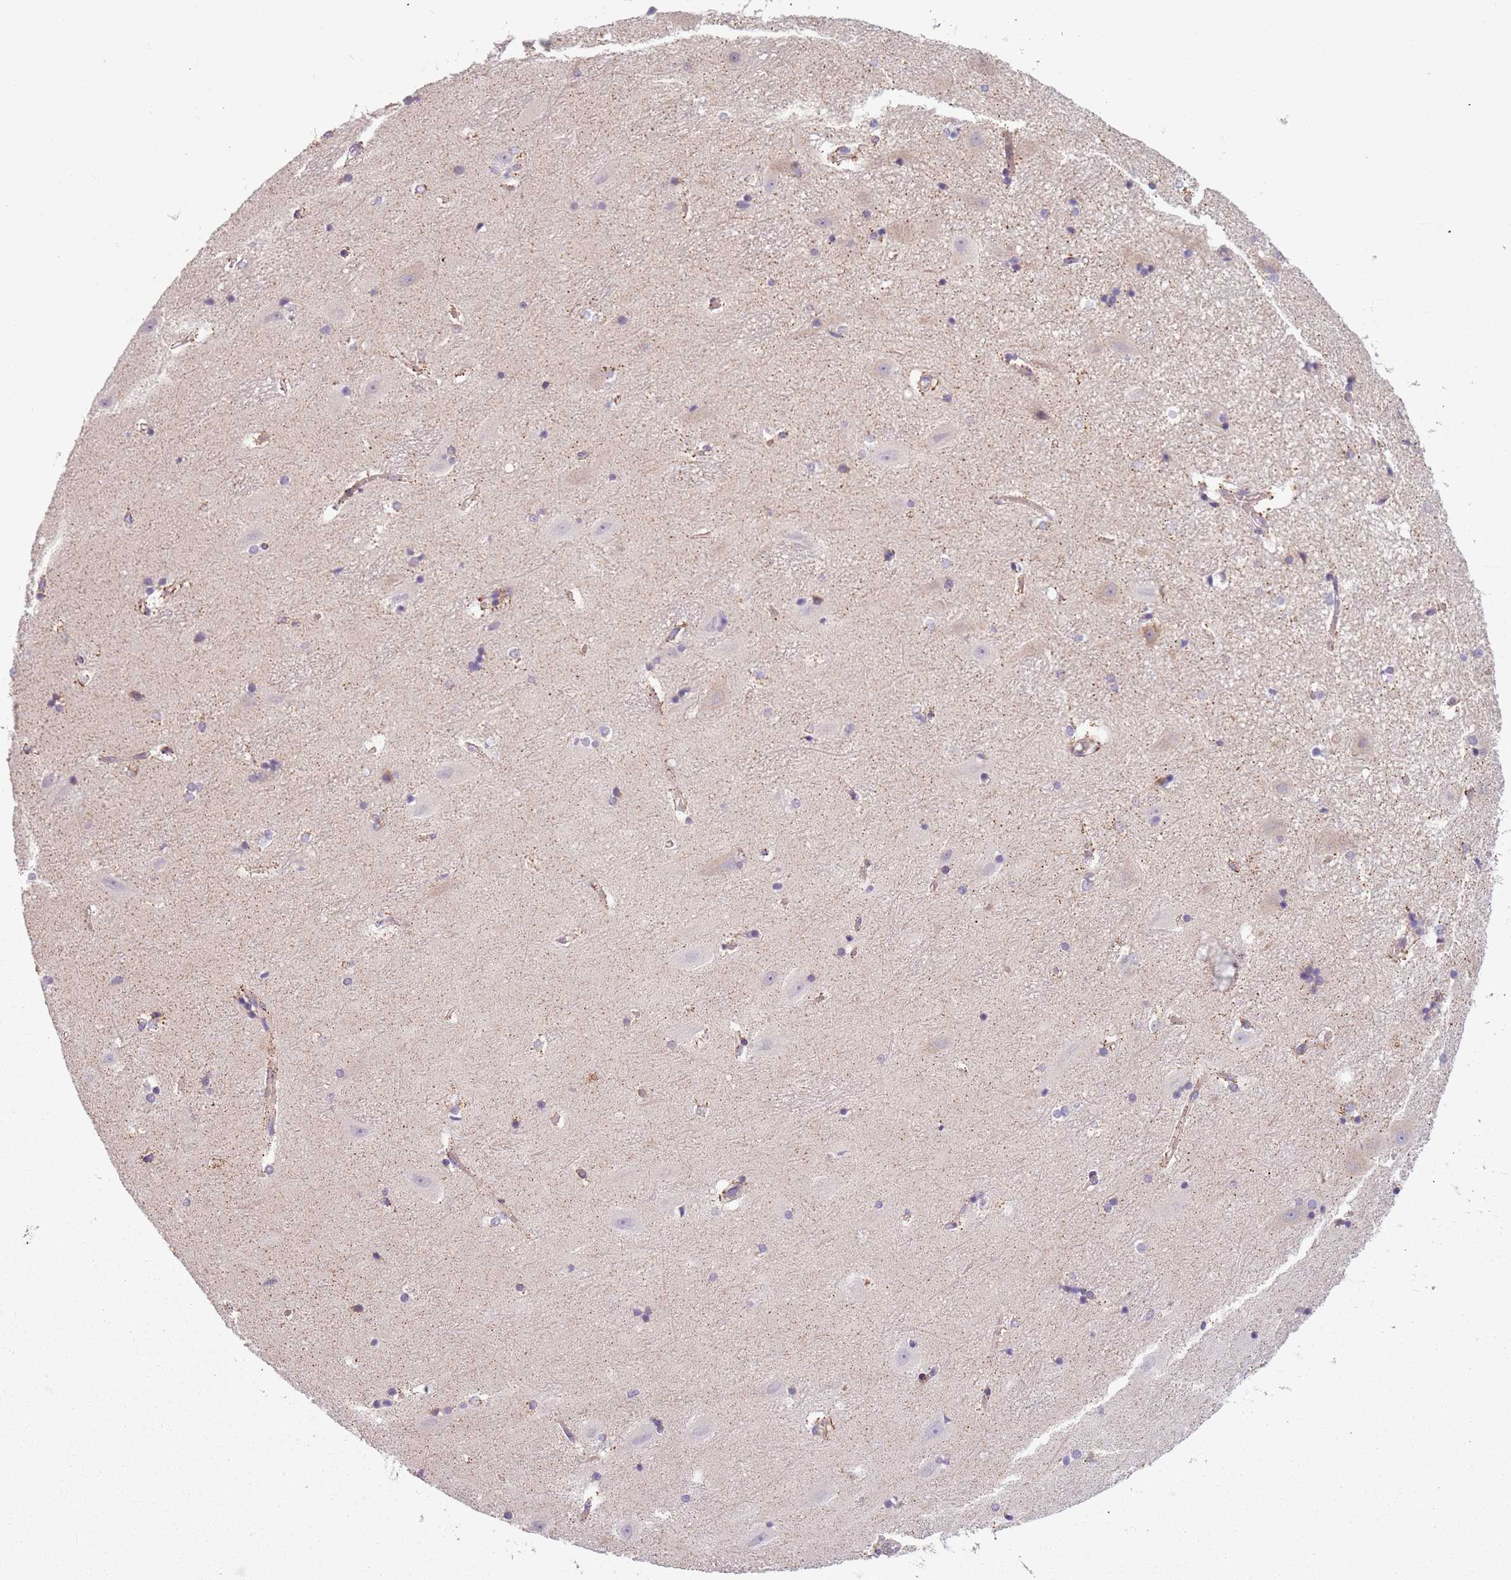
{"staining": {"intensity": "weak", "quantity": "<25%", "location": "cytoplasmic/membranous"}, "tissue": "hippocampus", "cell_type": "Glial cells", "image_type": "normal", "snomed": [{"axis": "morphology", "description": "Normal tissue, NOS"}, {"axis": "topography", "description": "Hippocampus"}], "caption": "Immunohistochemistry image of unremarkable human hippocampus stained for a protein (brown), which reveals no staining in glial cells. Nuclei are stained in blue.", "gene": "TLCD2", "patient": {"sex": "female", "age": 52}}